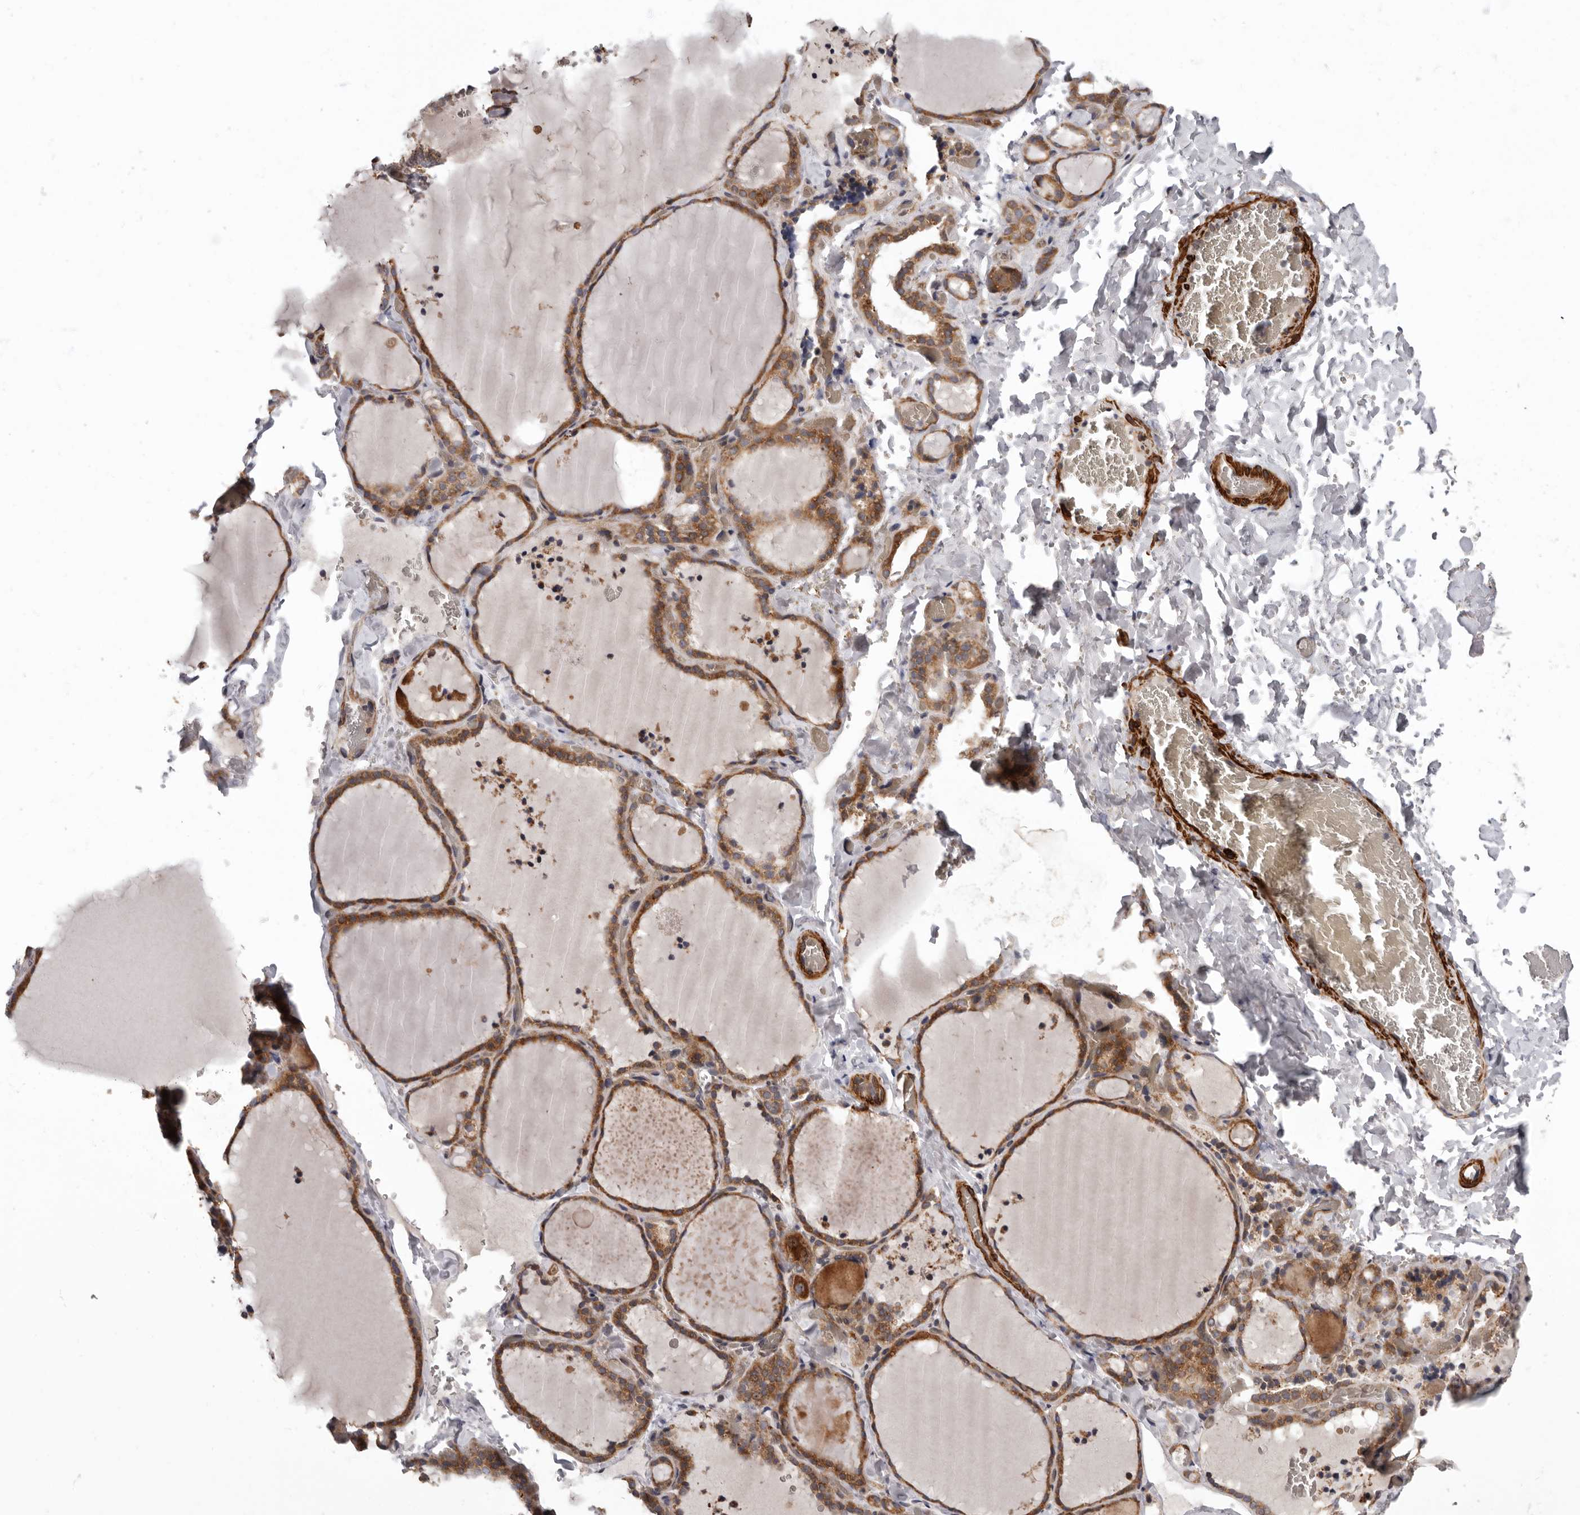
{"staining": {"intensity": "moderate", "quantity": ">75%", "location": "cytoplasmic/membranous"}, "tissue": "thyroid gland", "cell_type": "Glandular cells", "image_type": "normal", "snomed": [{"axis": "morphology", "description": "Normal tissue, NOS"}, {"axis": "topography", "description": "Thyroid gland"}], "caption": "About >75% of glandular cells in normal human thyroid gland display moderate cytoplasmic/membranous protein expression as visualized by brown immunohistochemical staining.", "gene": "FGFR4", "patient": {"sex": "female", "age": 22}}